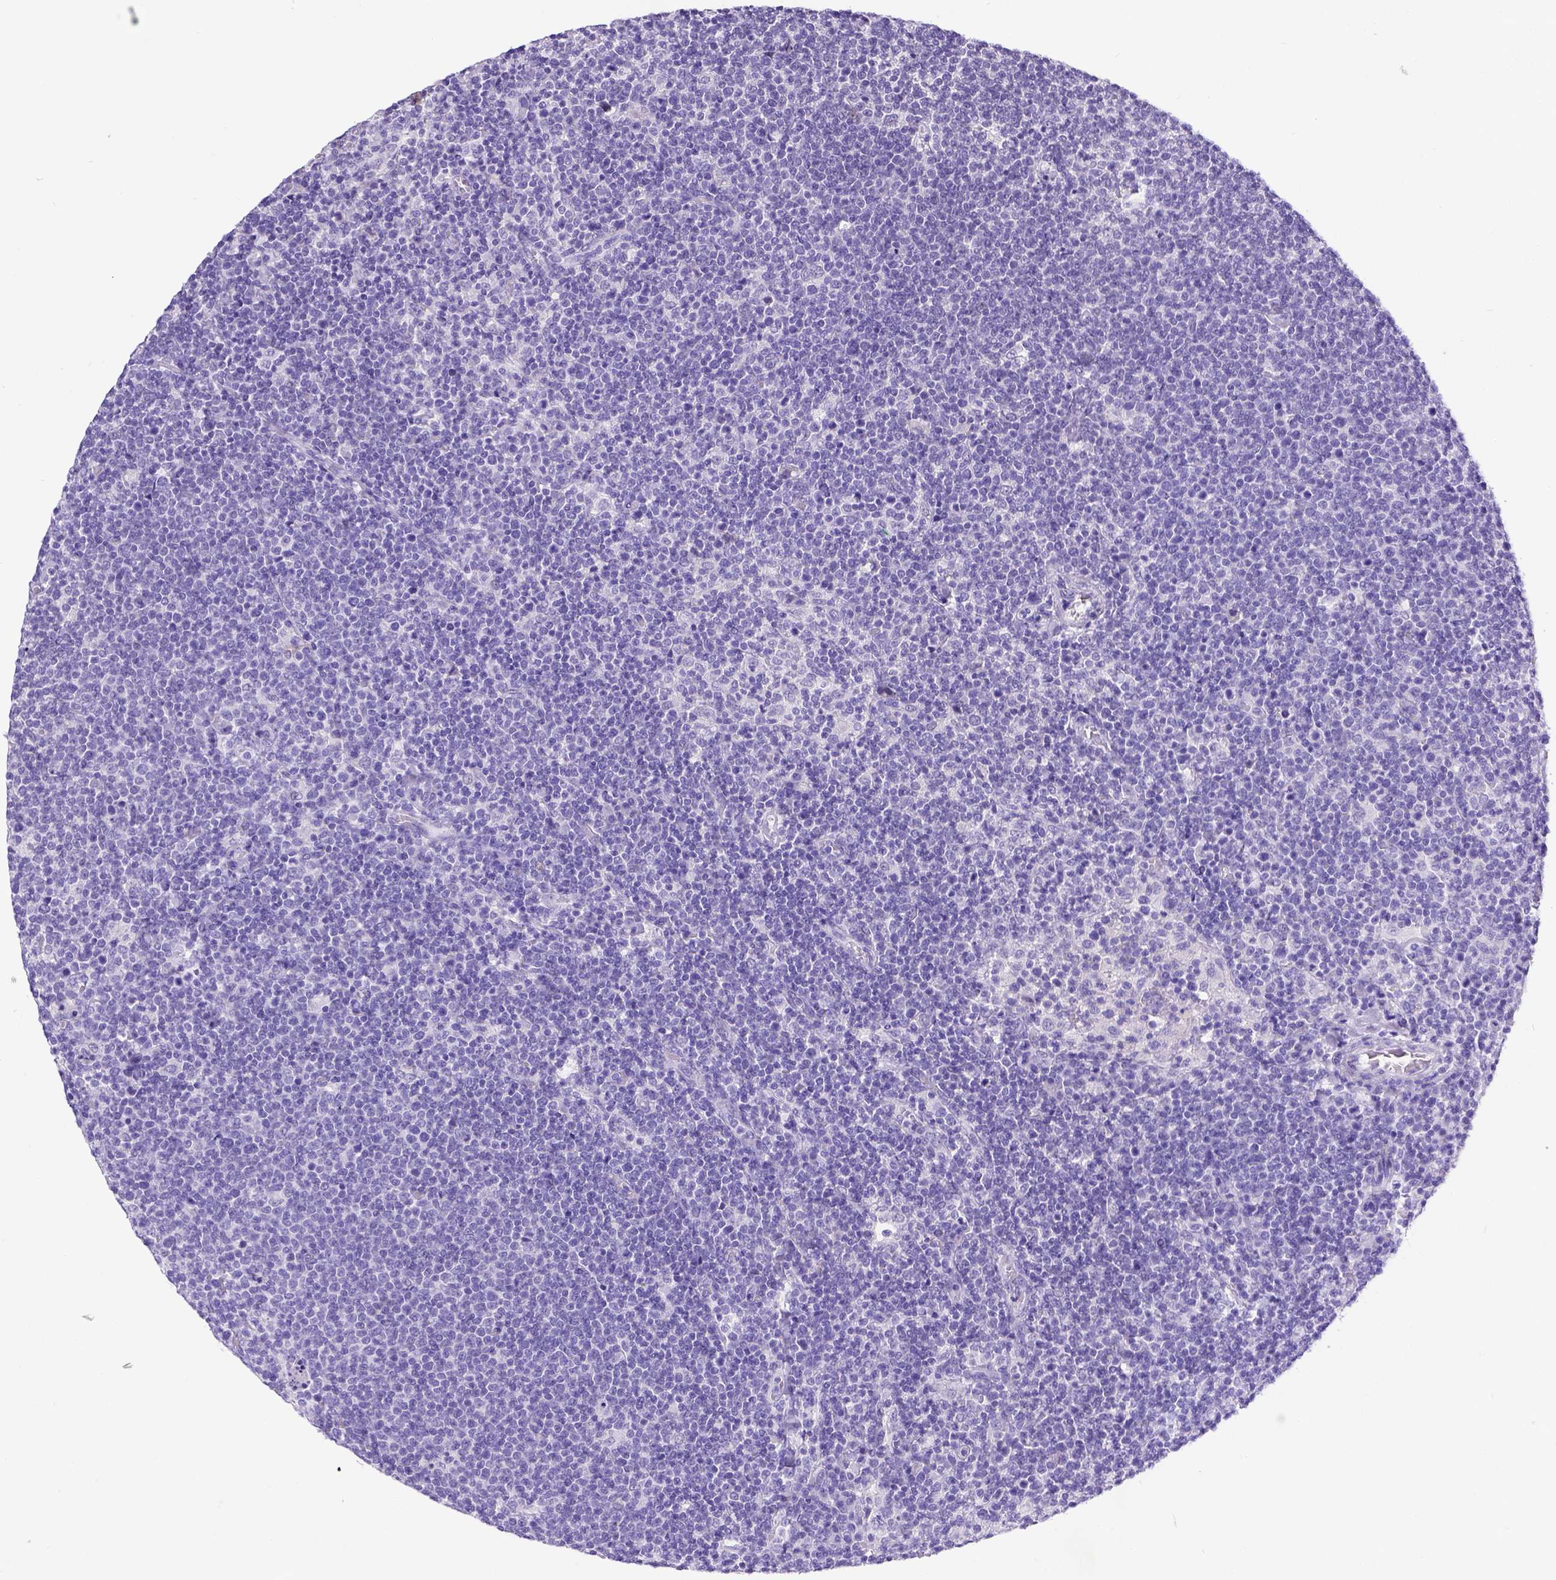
{"staining": {"intensity": "negative", "quantity": "none", "location": "none"}, "tissue": "lymphoma", "cell_type": "Tumor cells", "image_type": "cancer", "snomed": [{"axis": "morphology", "description": "Malignant lymphoma, non-Hodgkin's type, High grade"}, {"axis": "topography", "description": "Lymph node"}], "caption": "Photomicrograph shows no significant protein staining in tumor cells of lymphoma.", "gene": "ESR1", "patient": {"sex": "male", "age": 61}}